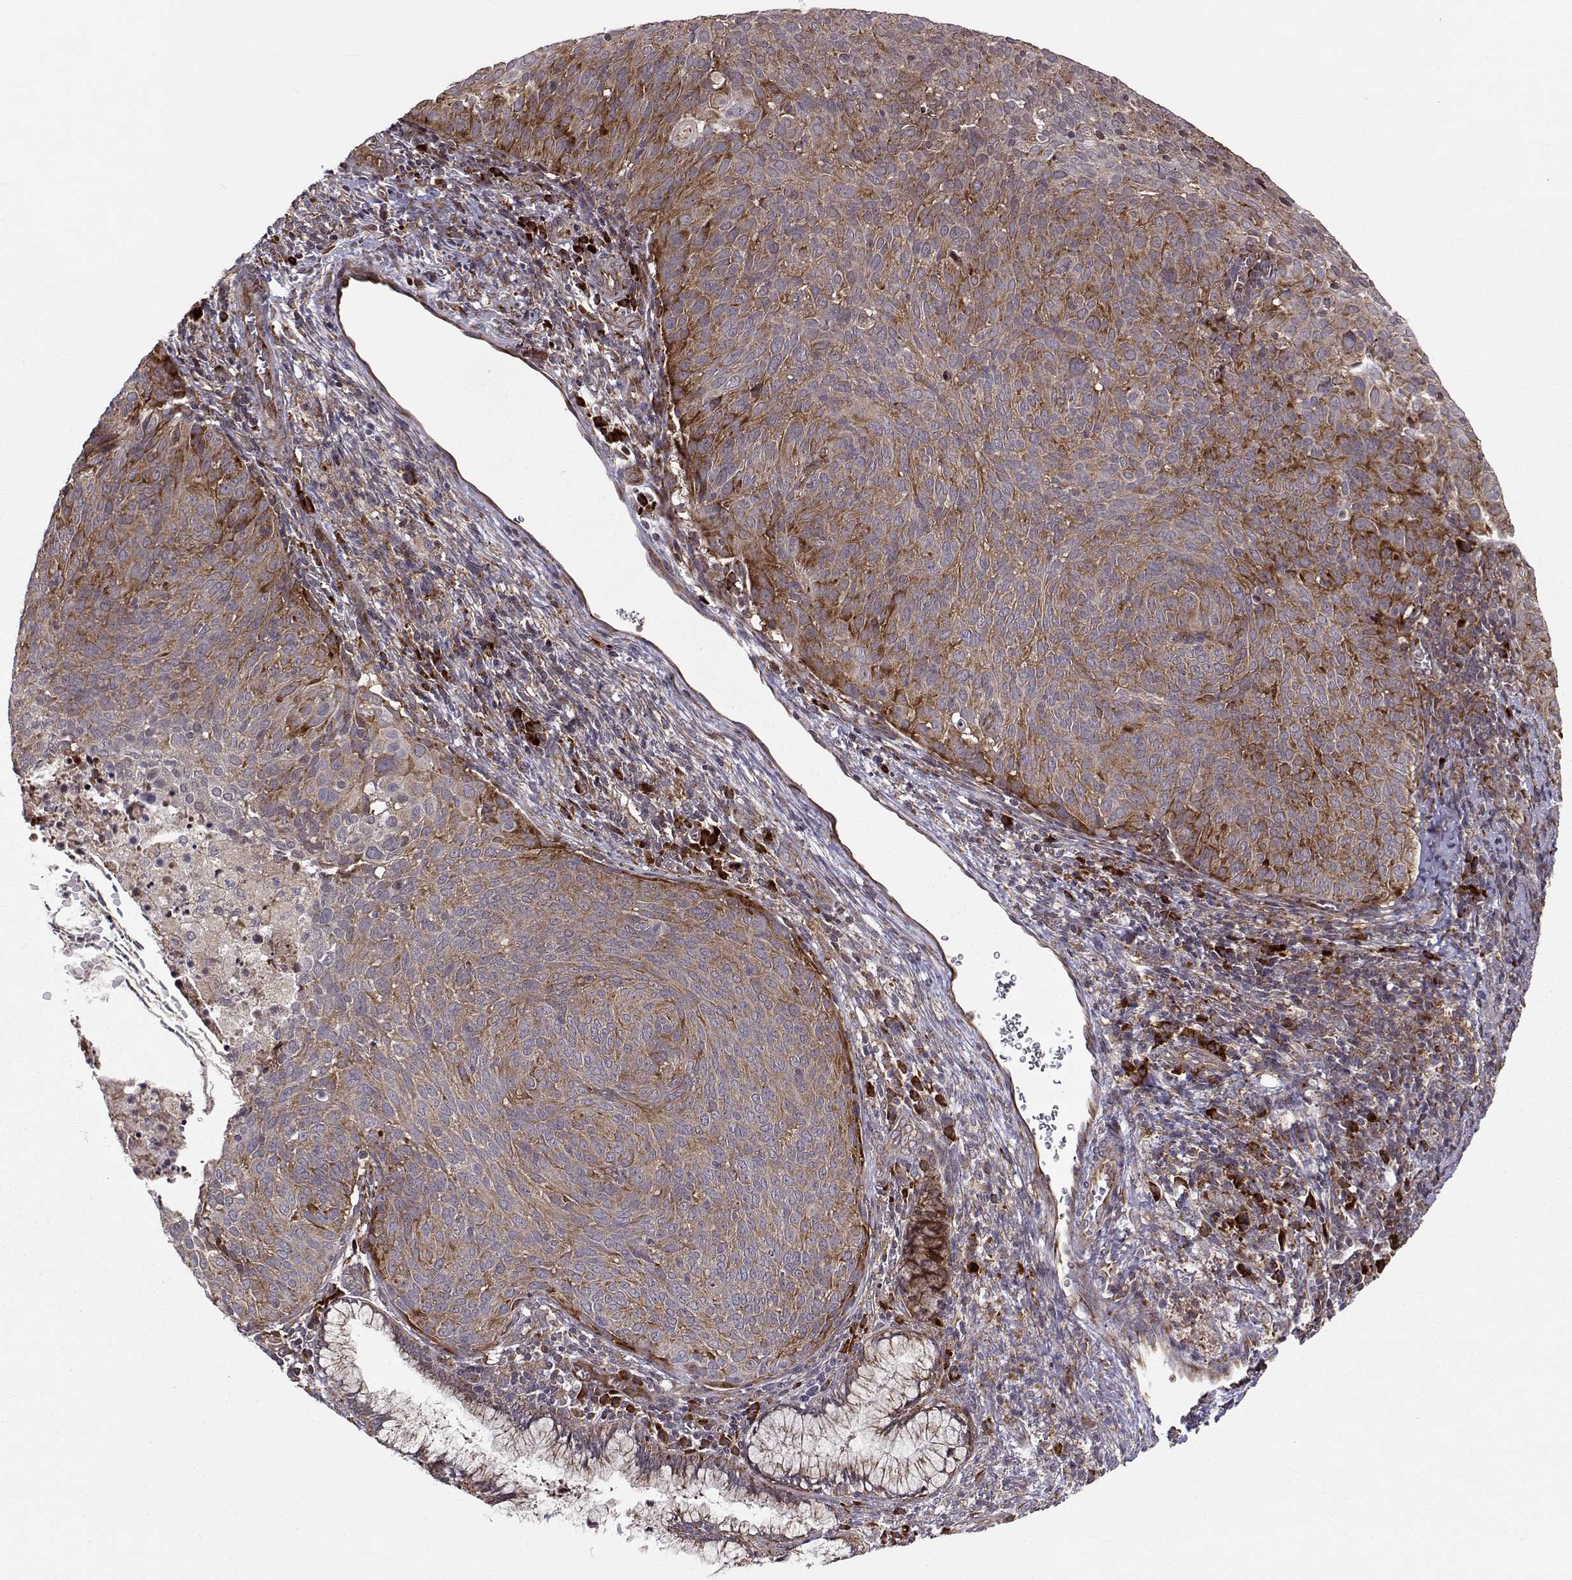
{"staining": {"intensity": "strong", "quantity": "<25%", "location": "cytoplasmic/membranous"}, "tissue": "cervical cancer", "cell_type": "Tumor cells", "image_type": "cancer", "snomed": [{"axis": "morphology", "description": "Squamous cell carcinoma, NOS"}, {"axis": "topography", "description": "Cervix"}], "caption": "Cervical squamous cell carcinoma was stained to show a protein in brown. There is medium levels of strong cytoplasmic/membranous expression in about <25% of tumor cells. The staining was performed using DAB (3,3'-diaminobenzidine), with brown indicating positive protein expression. Nuclei are stained blue with hematoxylin.", "gene": "RPL31", "patient": {"sex": "female", "age": 39}}